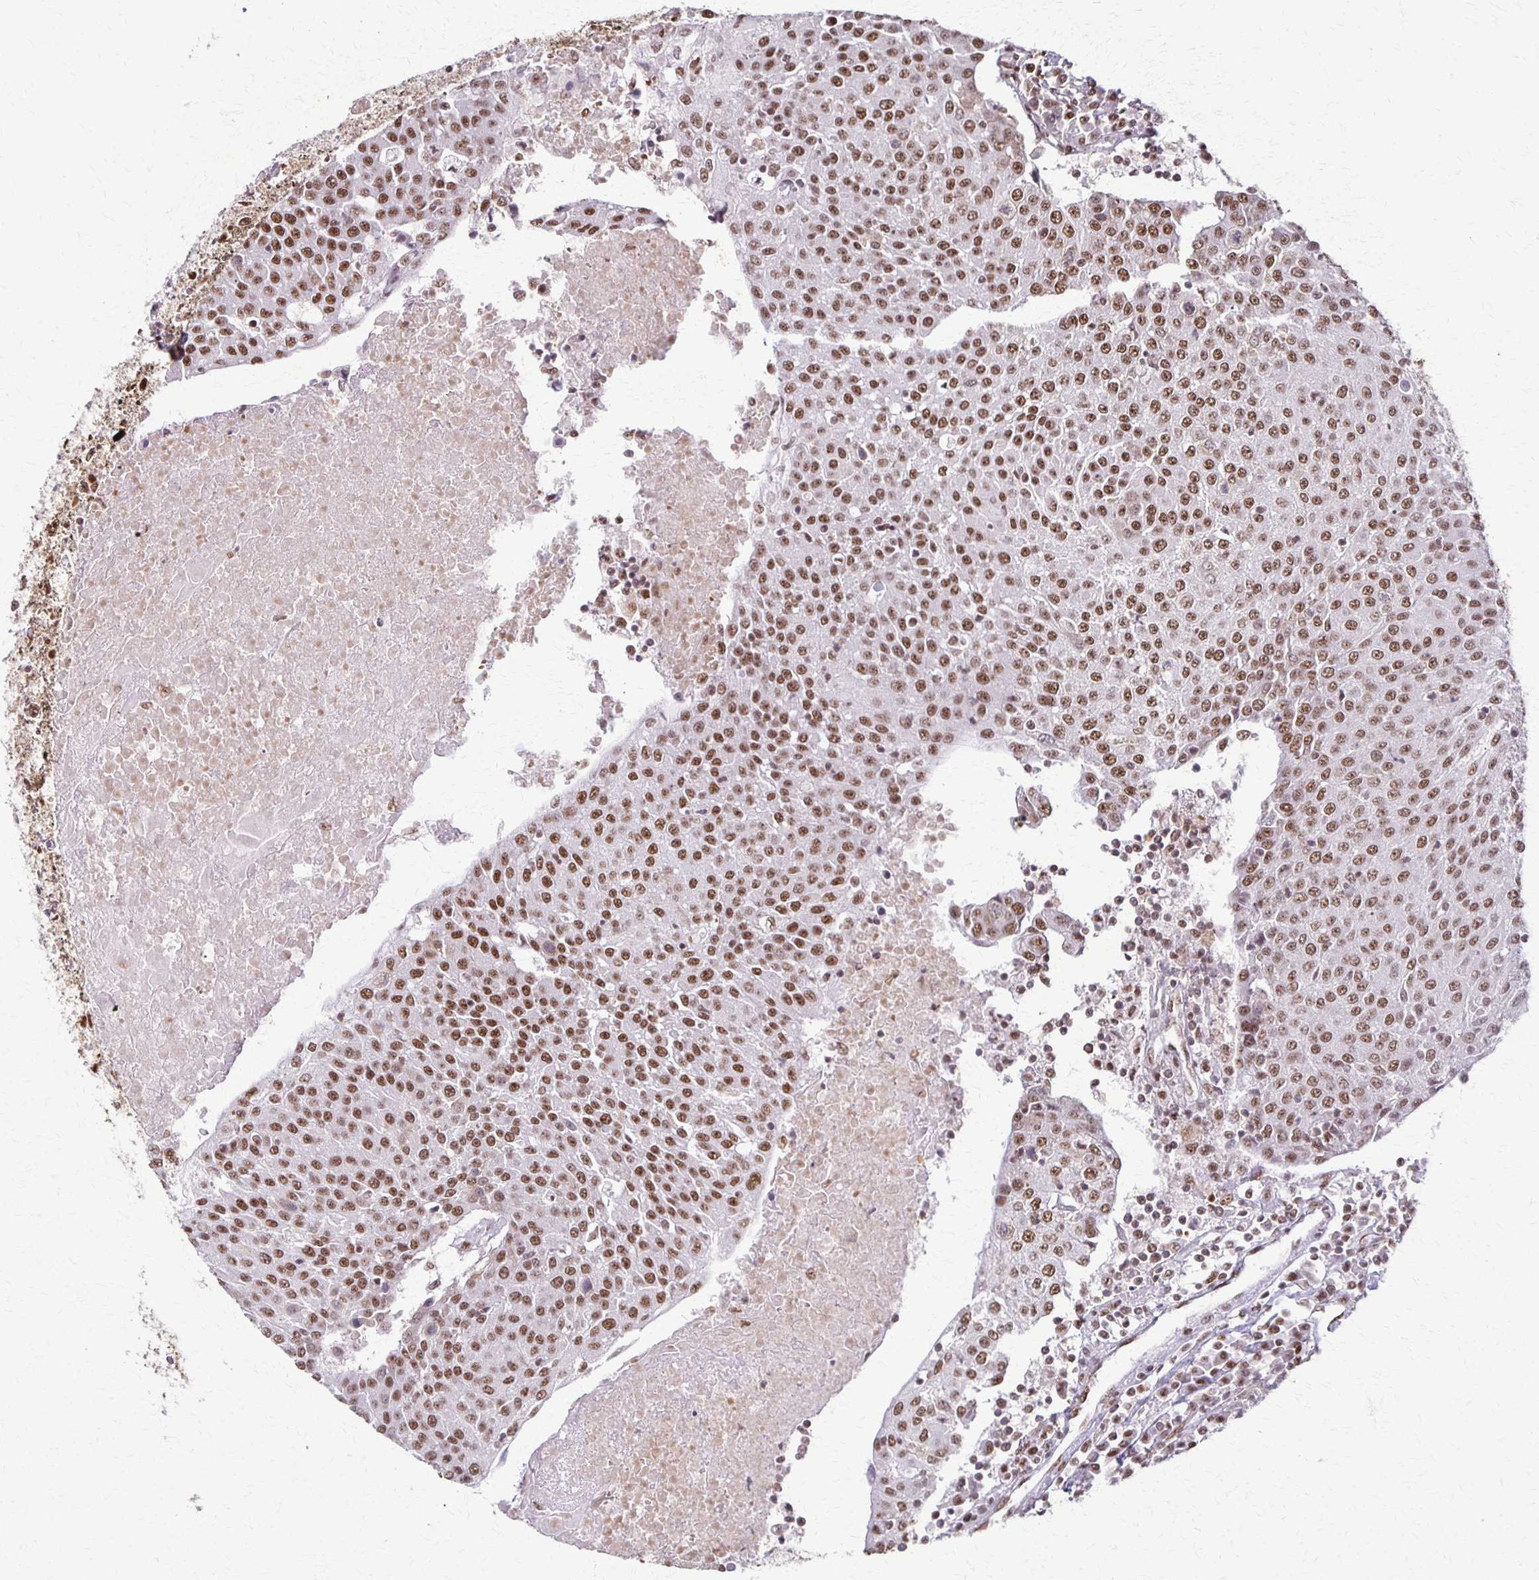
{"staining": {"intensity": "moderate", "quantity": ">75%", "location": "nuclear"}, "tissue": "urothelial cancer", "cell_type": "Tumor cells", "image_type": "cancer", "snomed": [{"axis": "morphology", "description": "Urothelial carcinoma, High grade"}, {"axis": "topography", "description": "Urinary bladder"}], "caption": "High-grade urothelial carcinoma stained with immunohistochemistry (IHC) demonstrates moderate nuclear positivity in about >75% of tumor cells.", "gene": "XRCC6", "patient": {"sex": "female", "age": 85}}